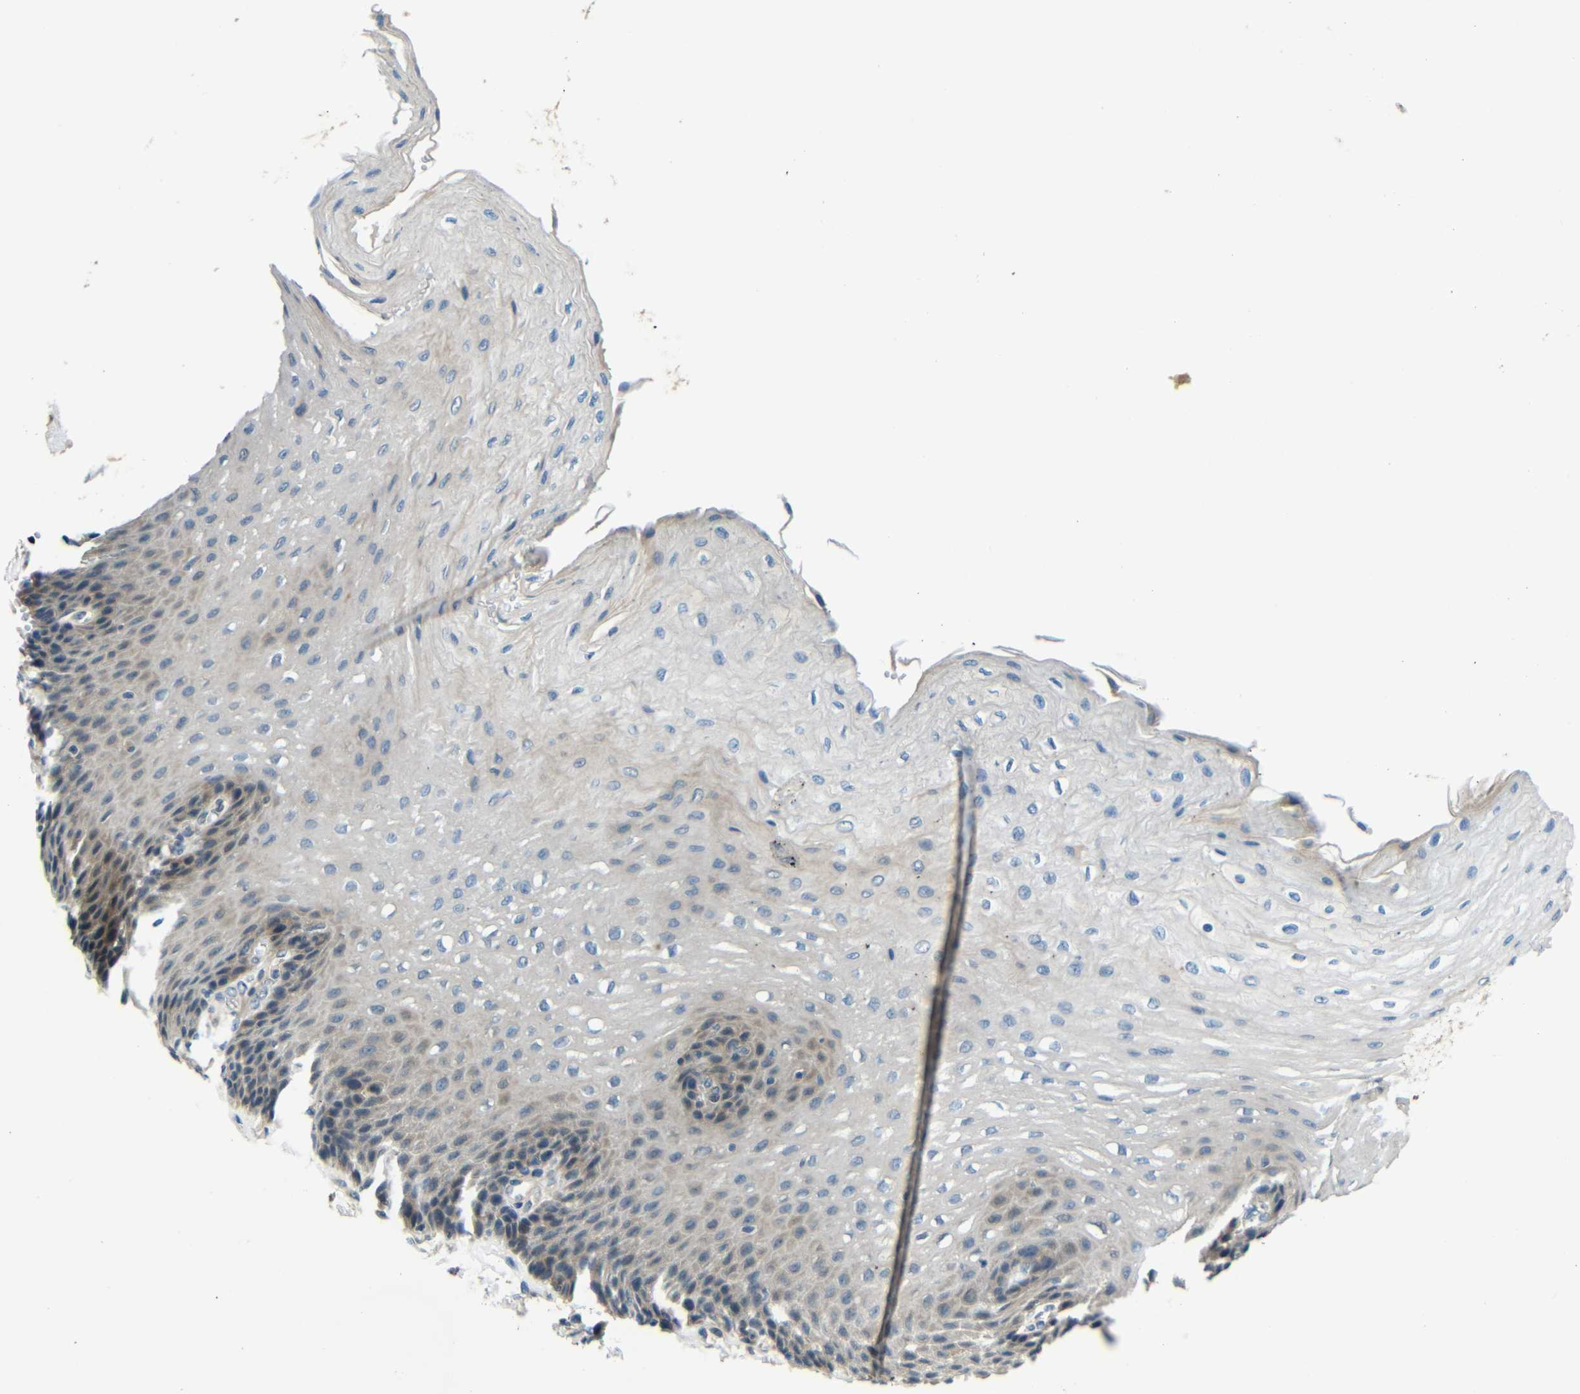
{"staining": {"intensity": "weak", "quantity": "<25%", "location": "cytoplasmic/membranous"}, "tissue": "esophagus", "cell_type": "Squamous epithelial cells", "image_type": "normal", "snomed": [{"axis": "morphology", "description": "Normal tissue, NOS"}, {"axis": "topography", "description": "Esophagus"}], "caption": "This is an immunohistochemistry photomicrograph of unremarkable esophagus. There is no staining in squamous epithelial cells.", "gene": "FNDC3A", "patient": {"sex": "female", "age": 72}}